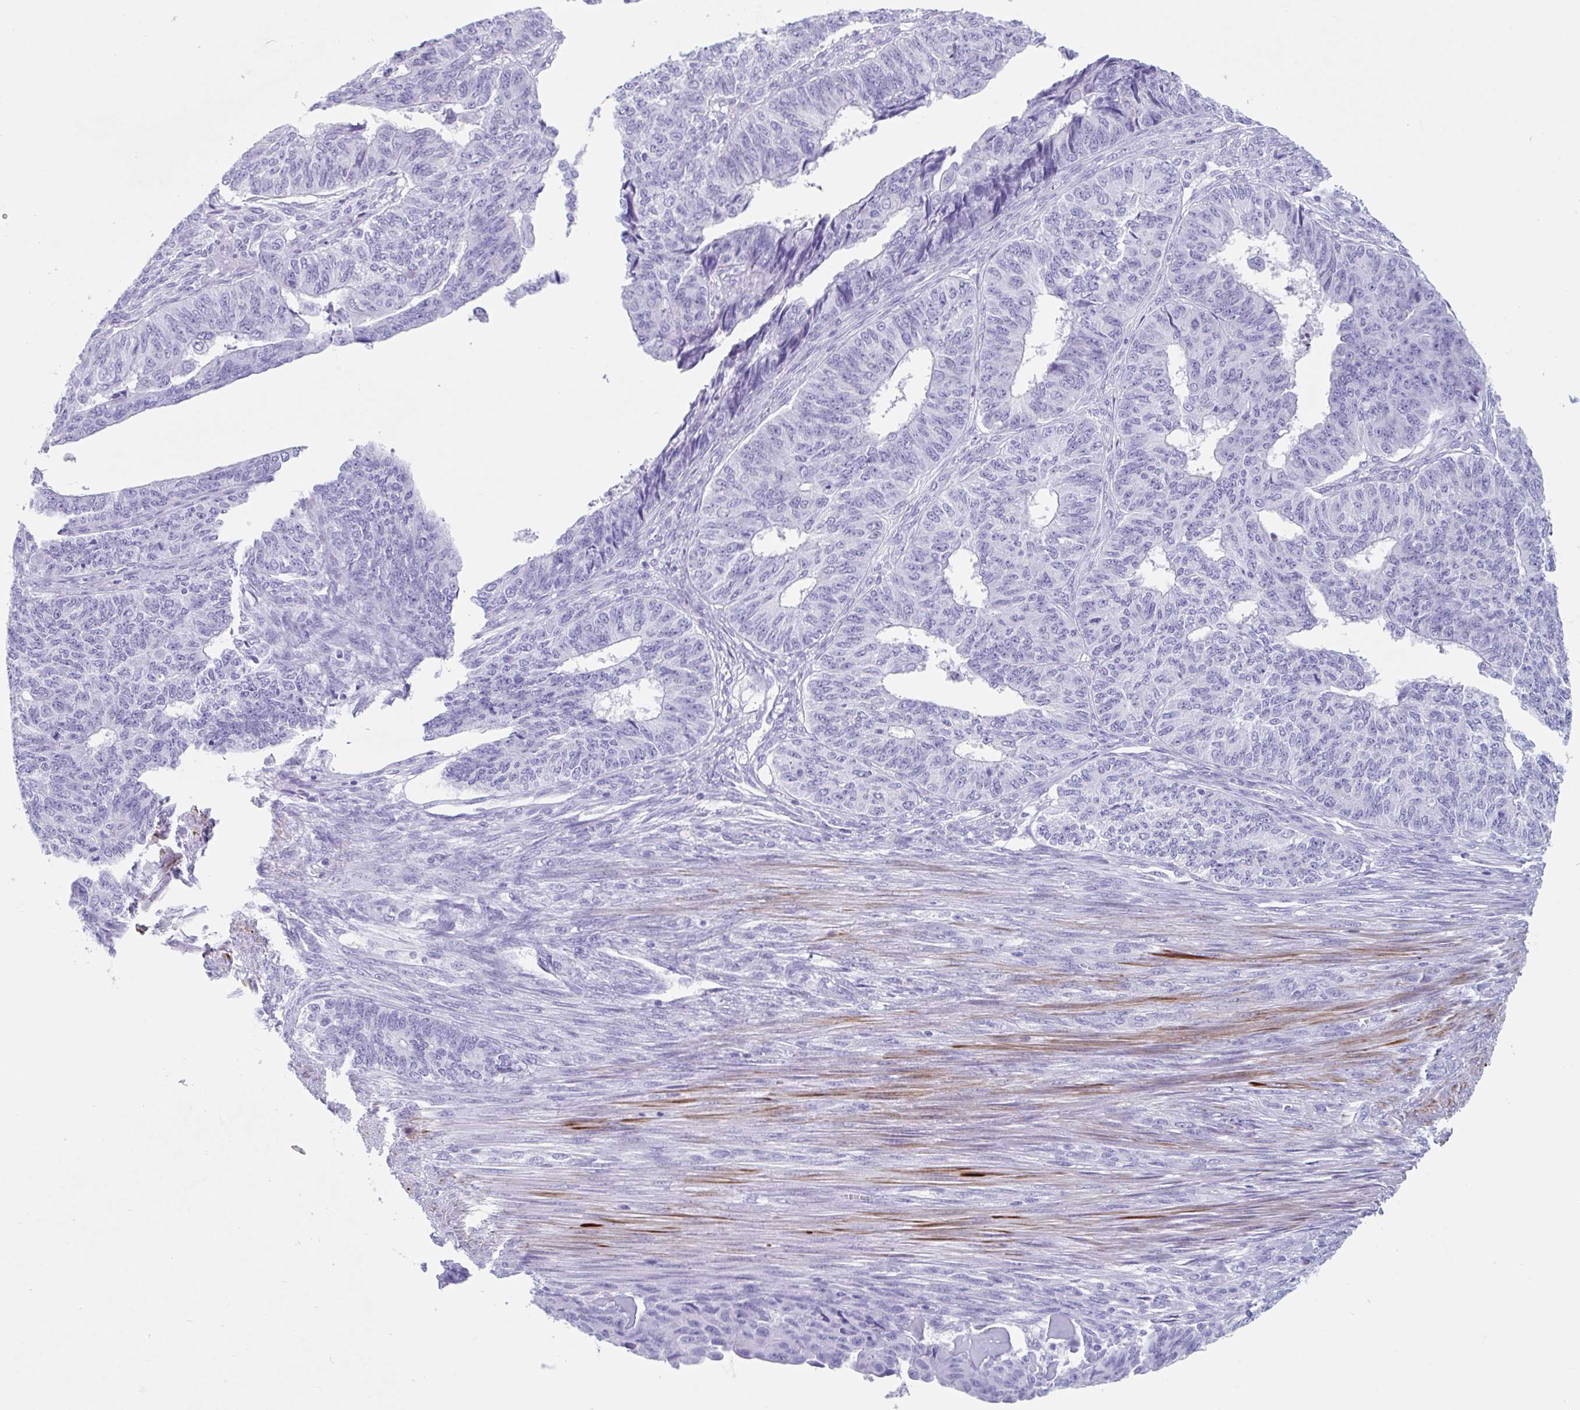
{"staining": {"intensity": "negative", "quantity": "none", "location": "none"}, "tissue": "endometrial cancer", "cell_type": "Tumor cells", "image_type": "cancer", "snomed": [{"axis": "morphology", "description": "Adenocarcinoma, NOS"}, {"axis": "topography", "description": "Endometrium"}], "caption": "Immunohistochemistry (IHC) of human endometrial cancer demonstrates no positivity in tumor cells.", "gene": "CPTP", "patient": {"sex": "female", "age": 32}}